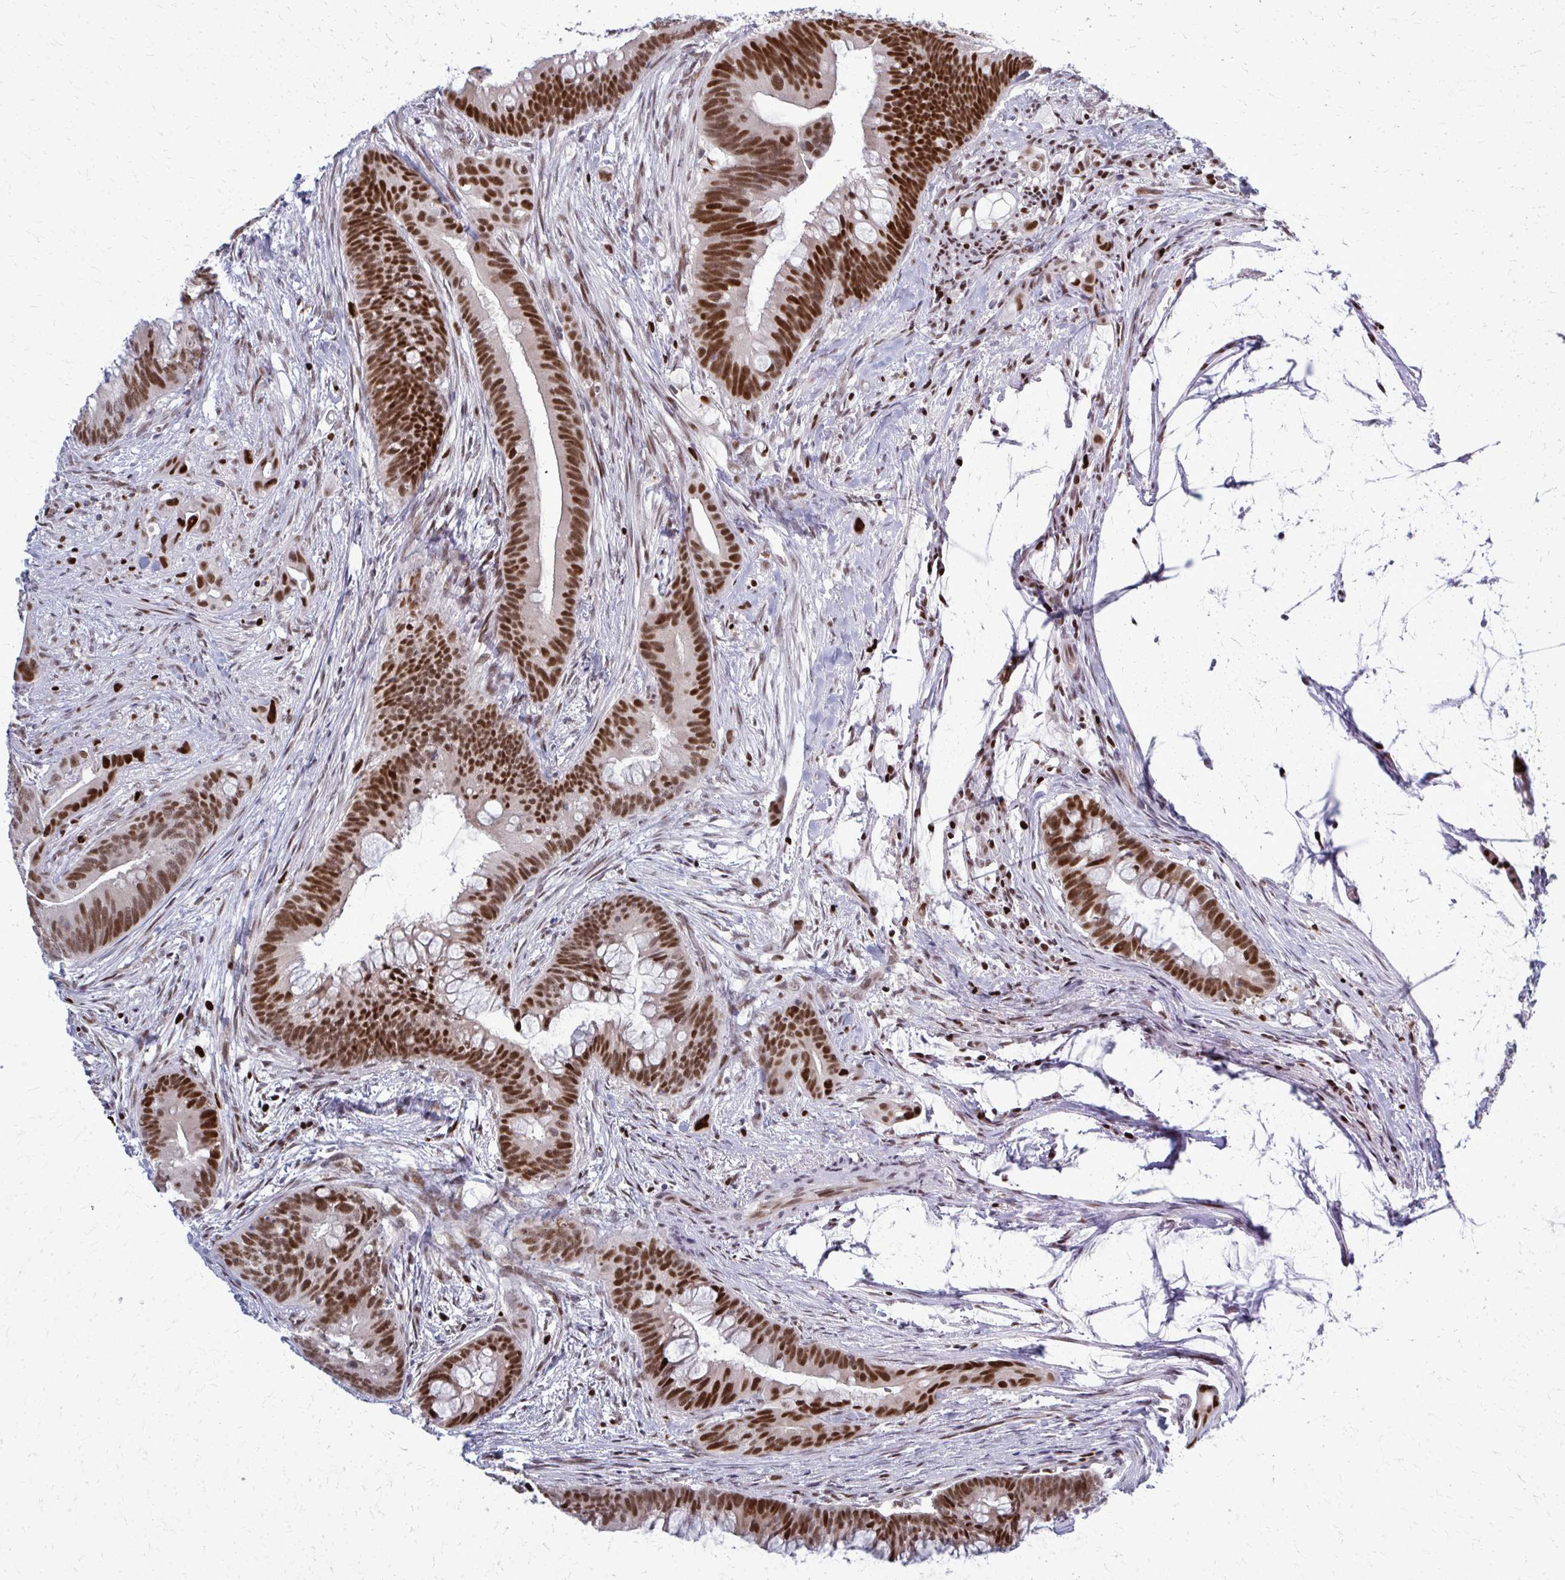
{"staining": {"intensity": "strong", "quantity": ">75%", "location": "nuclear"}, "tissue": "colorectal cancer", "cell_type": "Tumor cells", "image_type": "cancer", "snomed": [{"axis": "morphology", "description": "Adenocarcinoma, NOS"}, {"axis": "topography", "description": "Colon"}], "caption": "Immunohistochemistry (IHC) (DAB) staining of human adenocarcinoma (colorectal) reveals strong nuclear protein positivity in approximately >75% of tumor cells.", "gene": "ZNF559", "patient": {"sex": "male", "age": 62}}